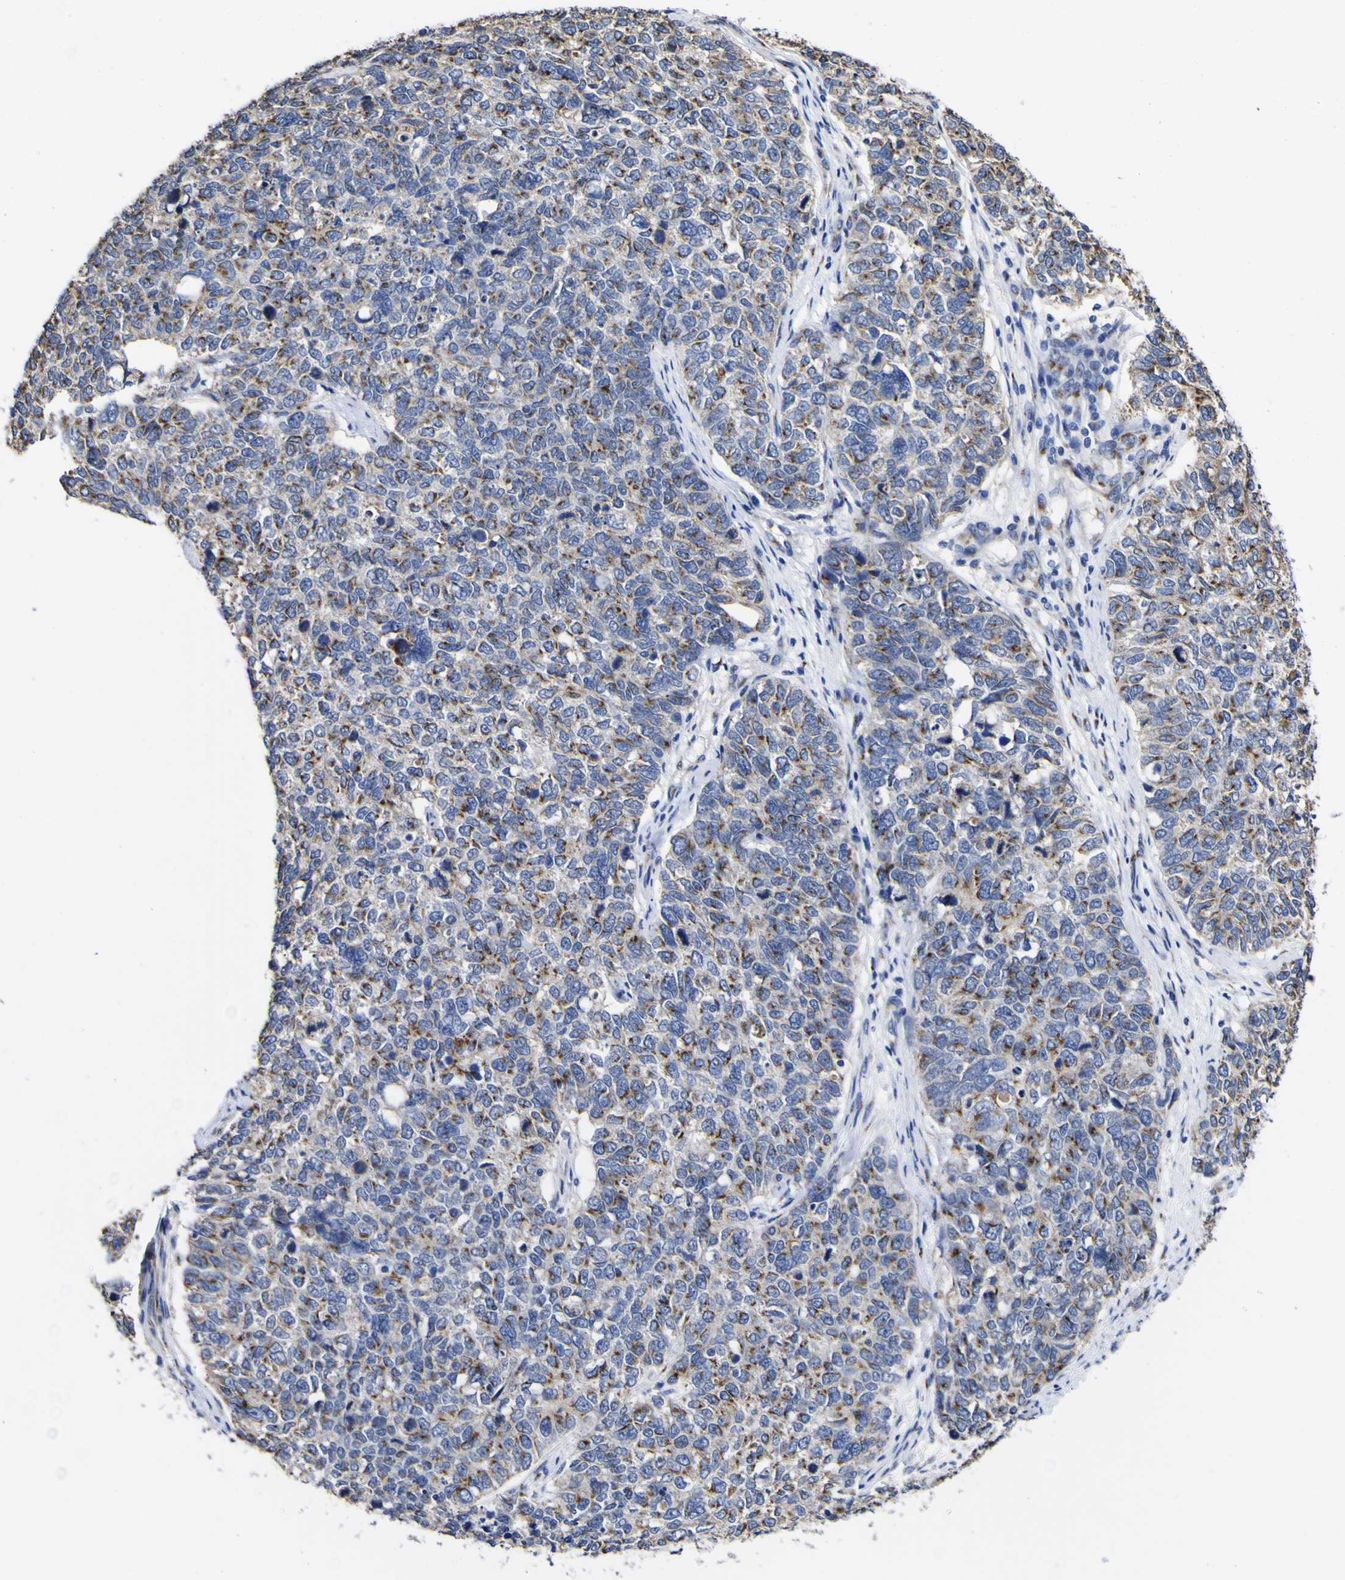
{"staining": {"intensity": "moderate", "quantity": ">75%", "location": "cytoplasmic/membranous"}, "tissue": "cervical cancer", "cell_type": "Tumor cells", "image_type": "cancer", "snomed": [{"axis": "morphology", "description": "Squamous cell carcinoma, NOS"}, {"axis": "topography", "description": "Cervix"}], "caption": "Immunohistochemistry (DAB) staining of human squamous cell carcinoma (cervical) demonstrates moderate cytoplasmic/membranous protein staining in approximately >75% of tumor cells.", "gene": "GOLM1", "patient": {"sex": "female", "age": 63}}